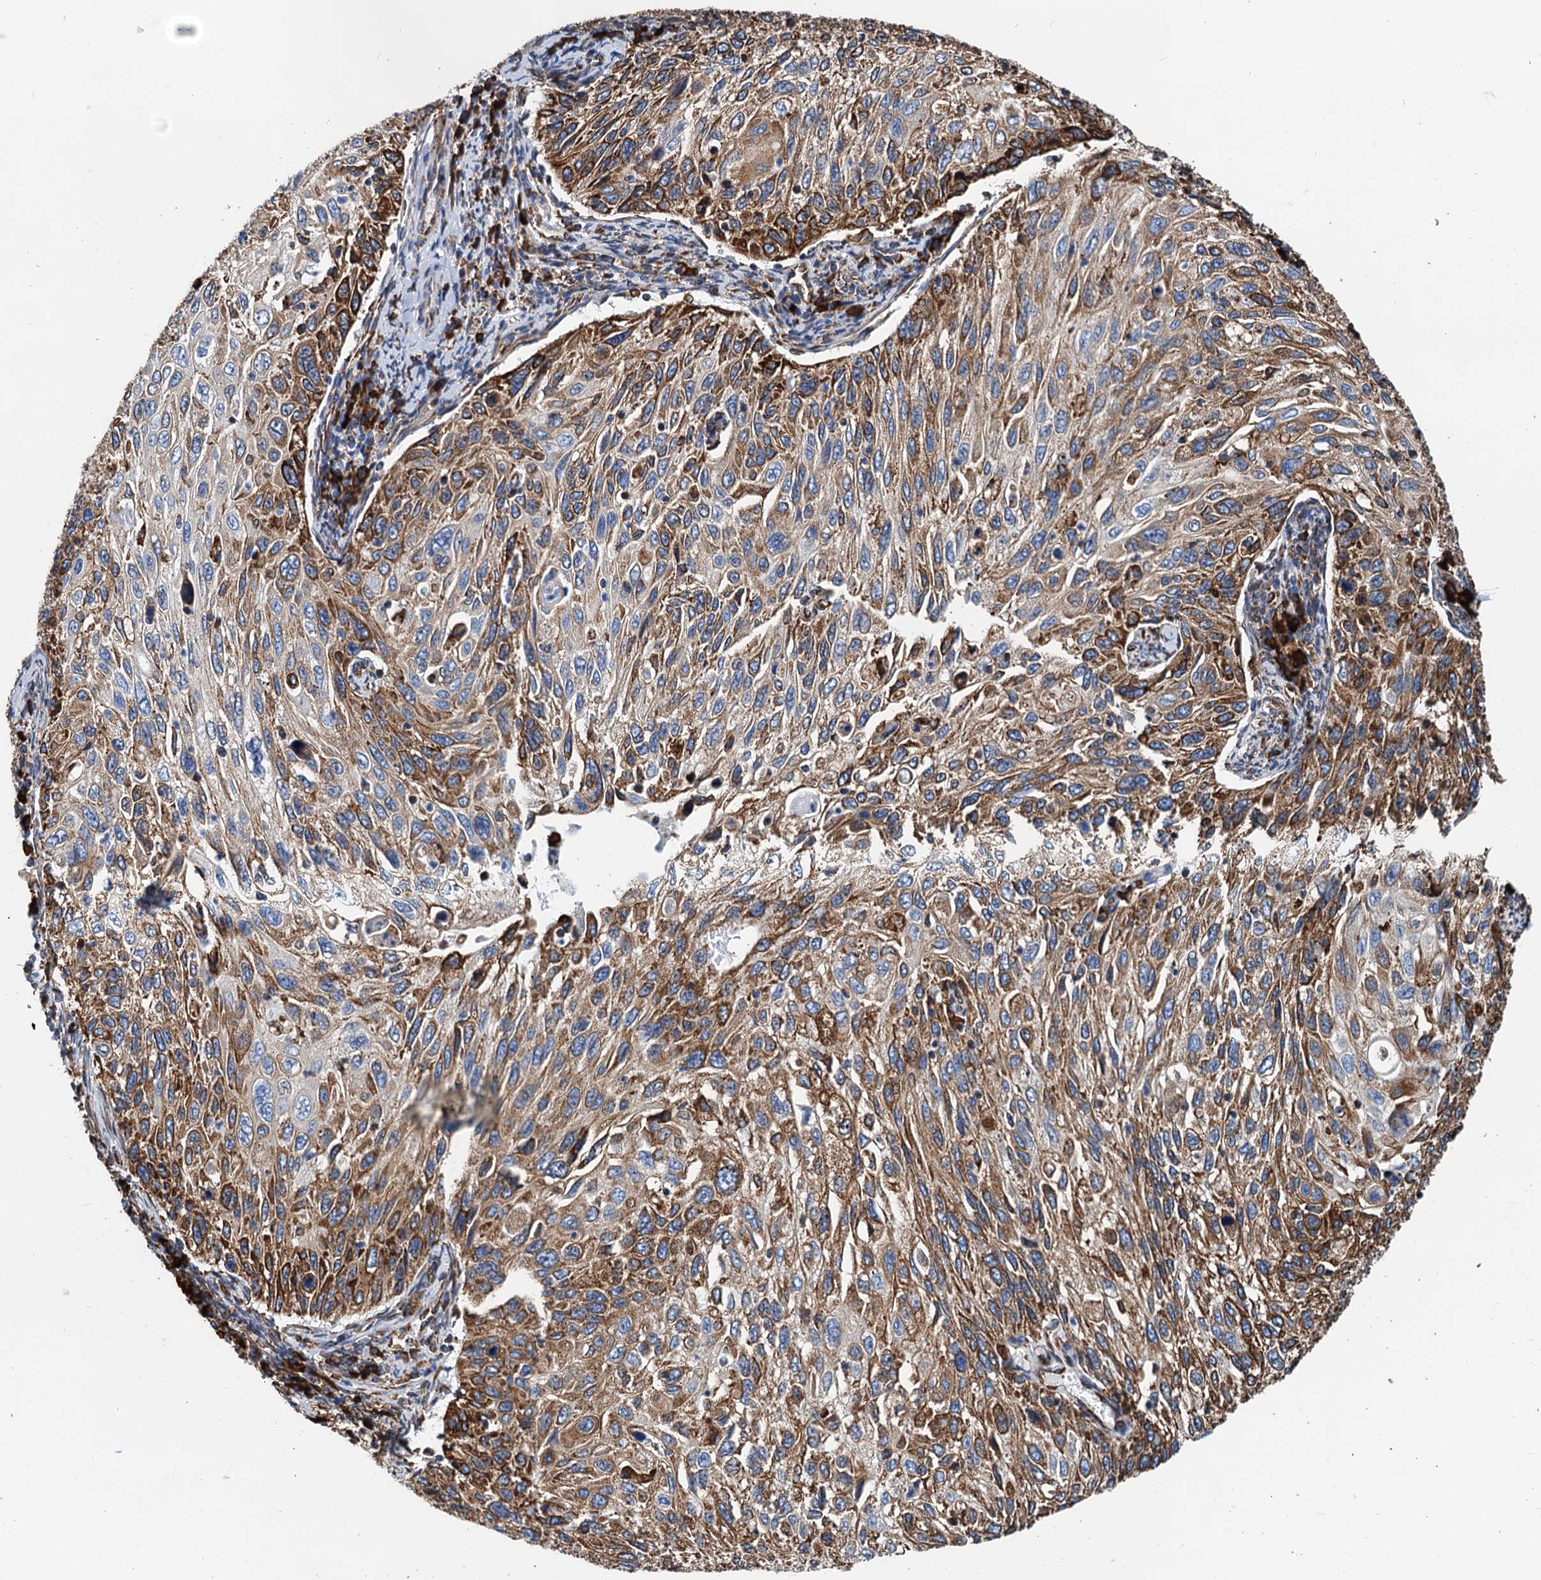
{"staining": {"intensity": "strong", "quantity": "25%-75%", "location": "cytoplasmic/membranous"}, "tissue": "cervical cancer", "cell_type": "Tumor cells", "image_type": "cancer", "snomed": [{"axis": "morphology", "description": "Squamous cell carcinoma, NOS"}, {"axis": "topography", "description": "Cervix"}], "caption": "Human cervical cancer stained with a protein marker demonstrates strong staining in tumor cells.", "gene": "HSPA5", "patient": {"sex": "female", "age": 70}}